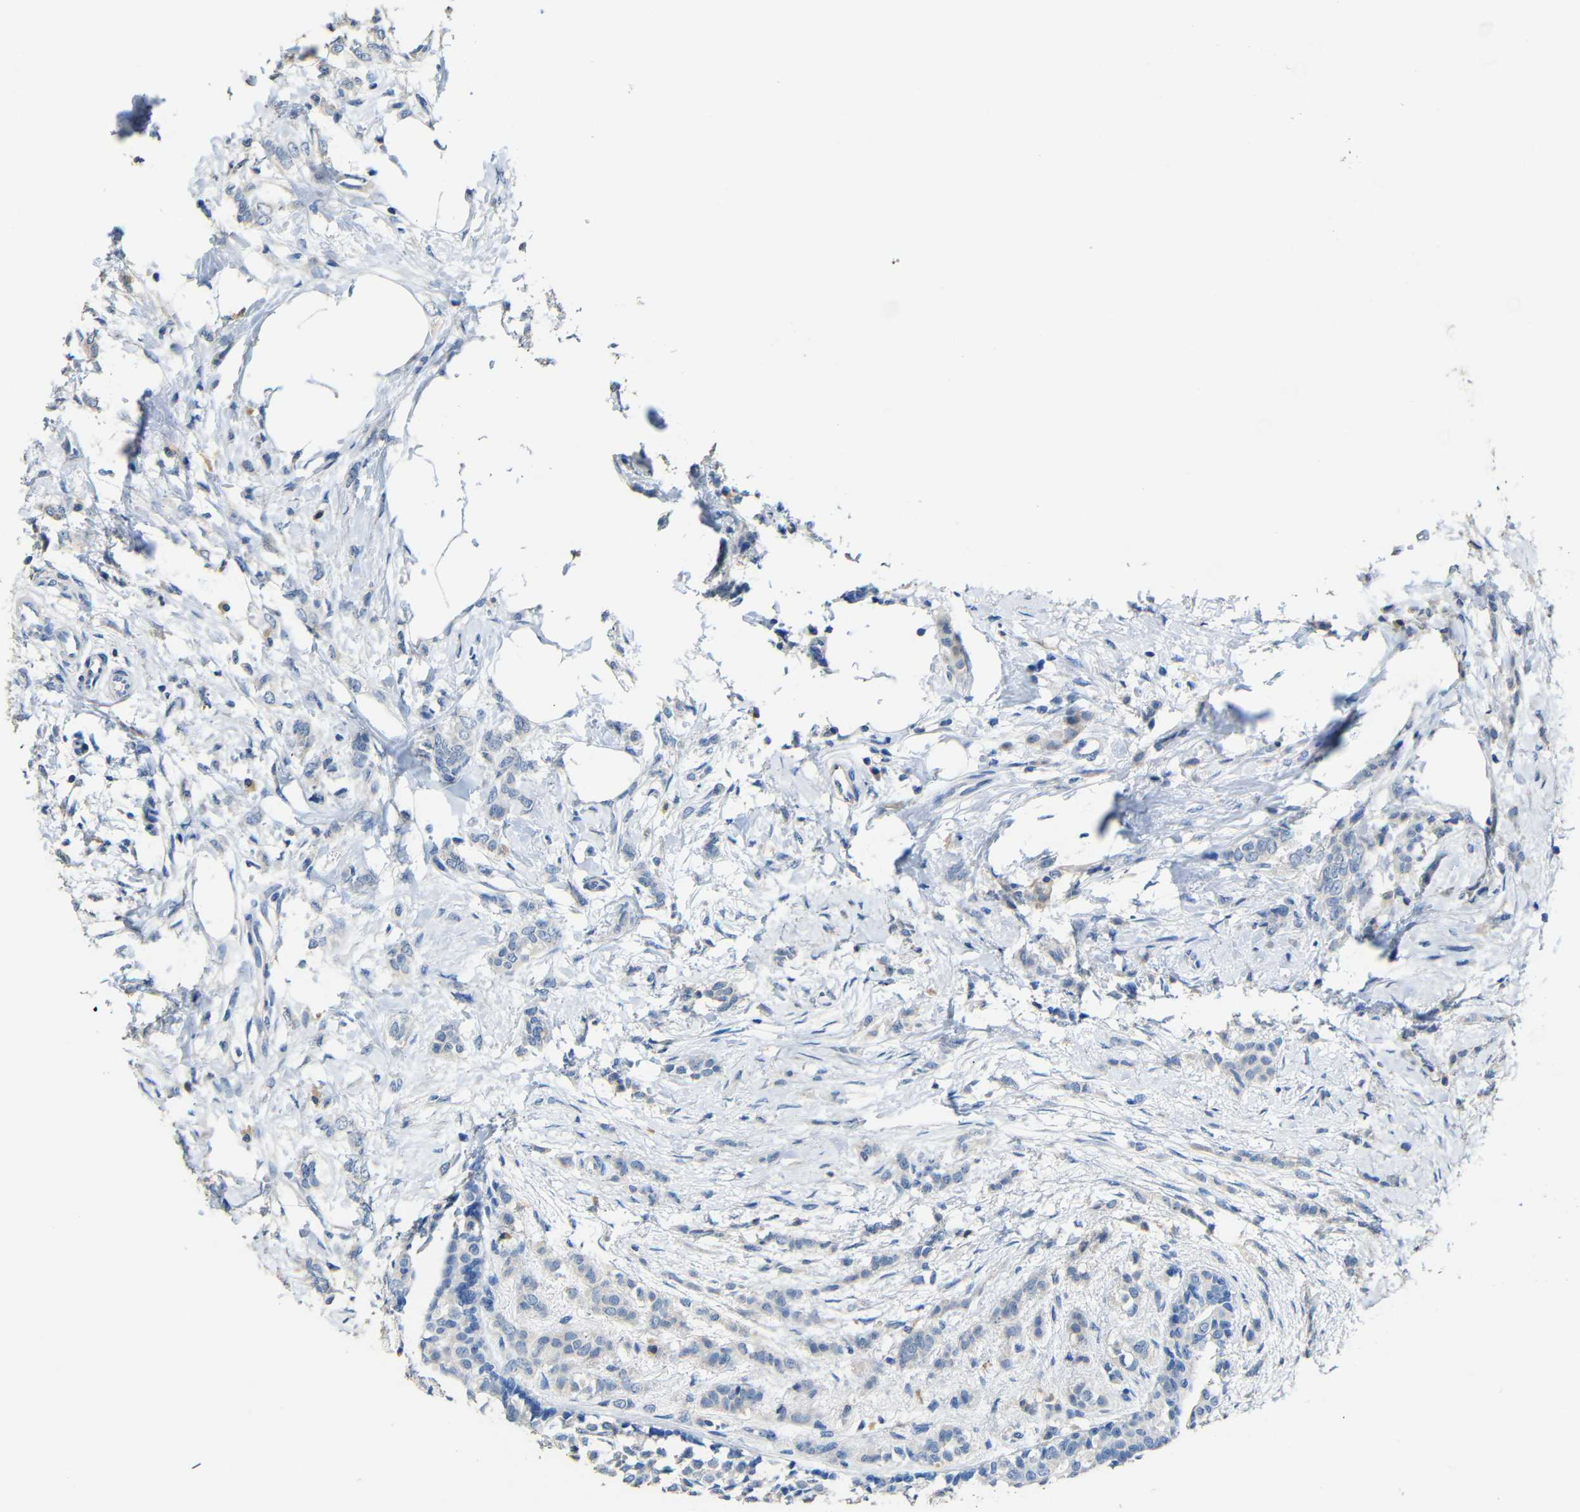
{"staining": {"intensity": "negative", "quantity": "none", "location": "none"}, "tissue": "breast cancer", "cell_type": "Tumor cells", "image_type": "cancer", "snomed": [{"axis": "morphology", "description": "Lobular carcinoma, in situ"}, {"axis": "morphology", "description": "Lobular carcinoma"}, {"axis": "topography", "description": "Breast"}], "caption": "Tumor cells show no significant protein staining in breast cancer.", "gene": "ACKR2", "patient": {"sex": "female", "age": 41}}